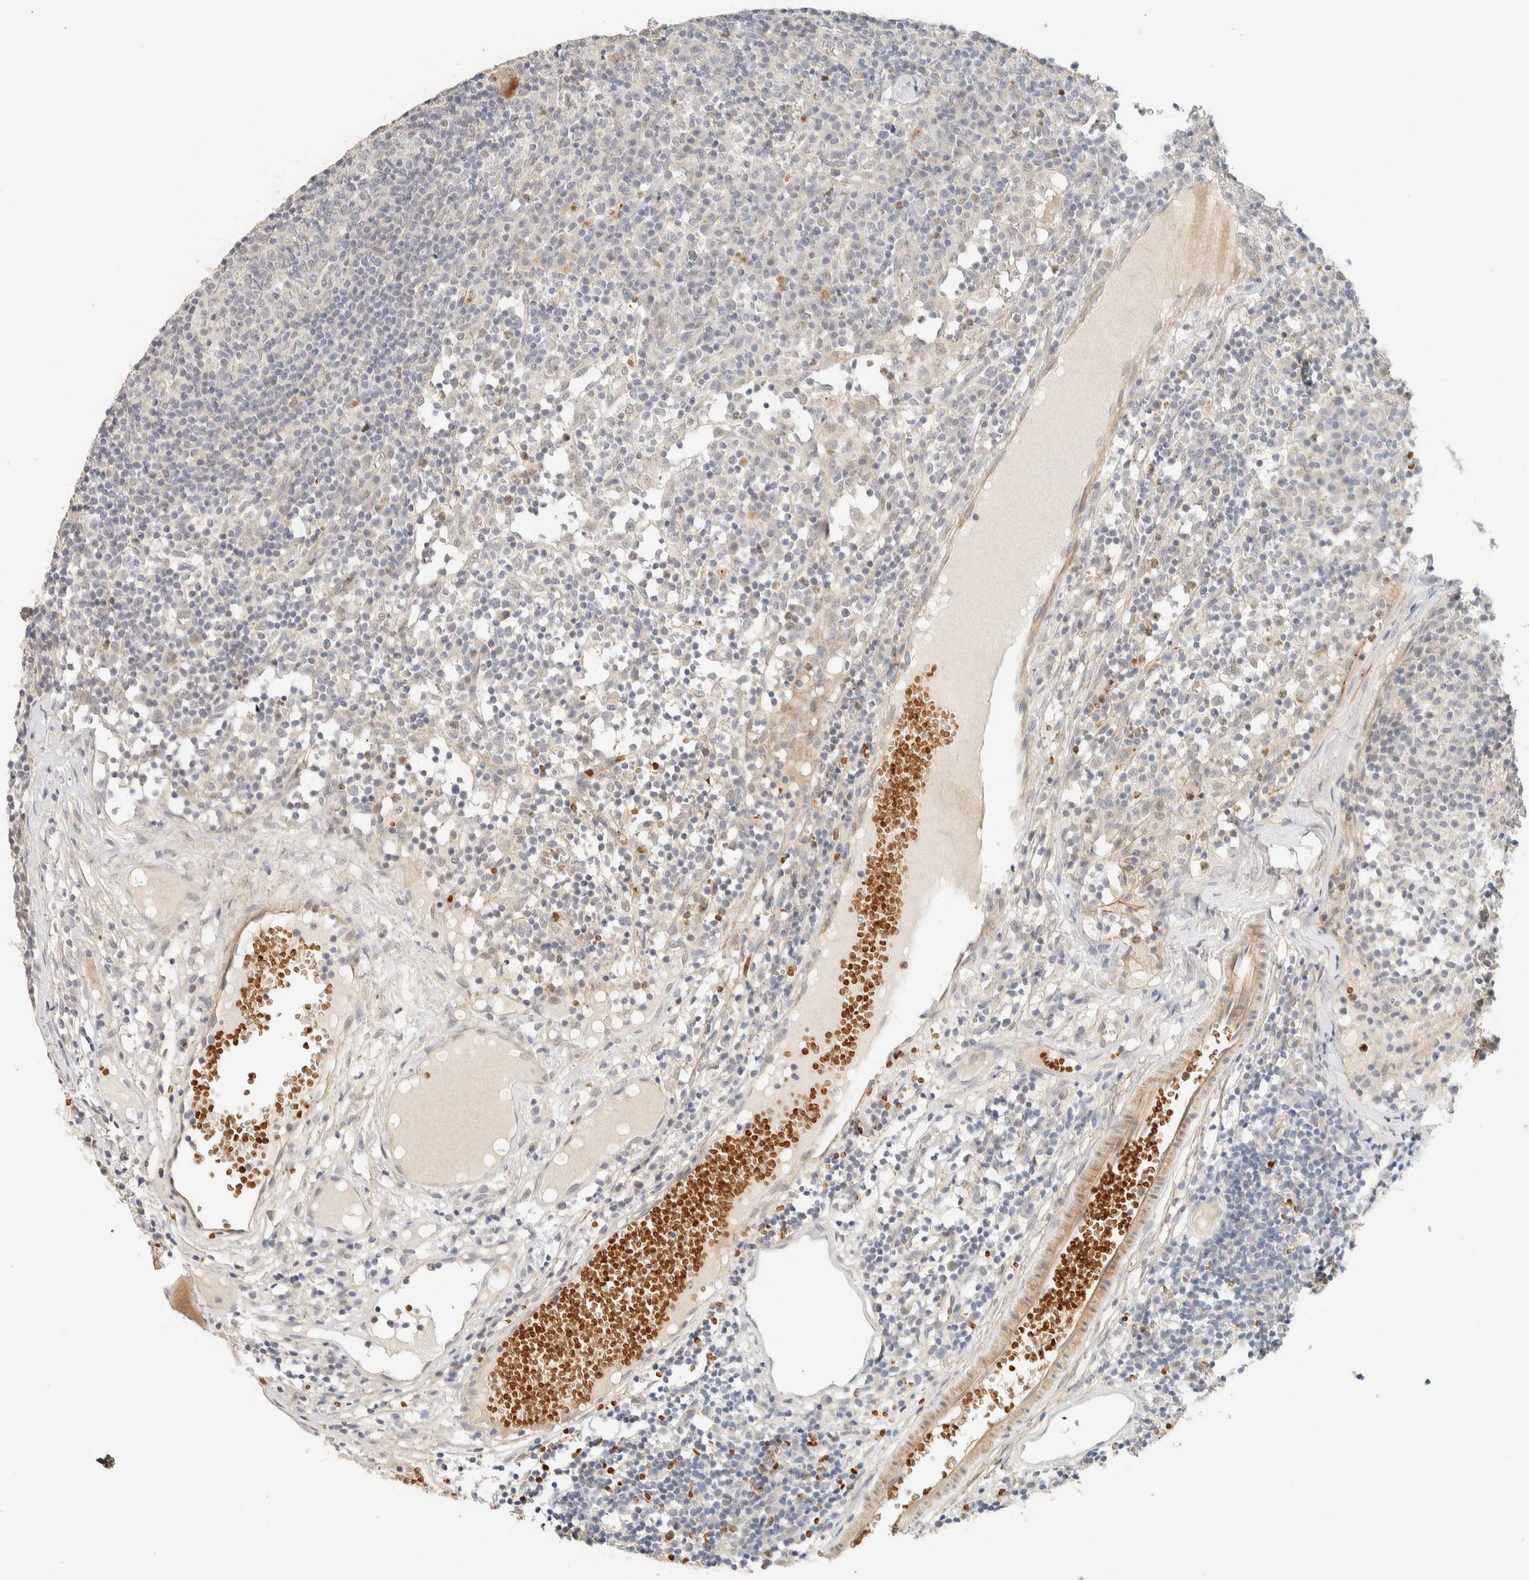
{"staining": {"intensity": "negative", "quantity": "none", "location": "none"}, "tissue": "lymph node", "cell_type": "Germinal center cells", "image_type": "normal", "snomed": [{"axis": "morphology", "description": "Normal tissue, NOS"}, {"axis": "morphology", "description": "Inflammation, NOS"}, {"axis": "topography", "description": "Lymph node"}], "caption": "Immunohistochemistry (IHC) image of unremarkable lymph node: lymph node stained with DAB (3,3'-diaminobenzidine) exhibits no significant protein expression in germinal center cells. (Stains: DAB (3,3'-diaminobenzidine) IHC with hematoxylin counter stain, Microscopy: brightfield microscopy at high magnification).", "gene": "TNK1", "patient": {"sex": "male", "age": 55}}